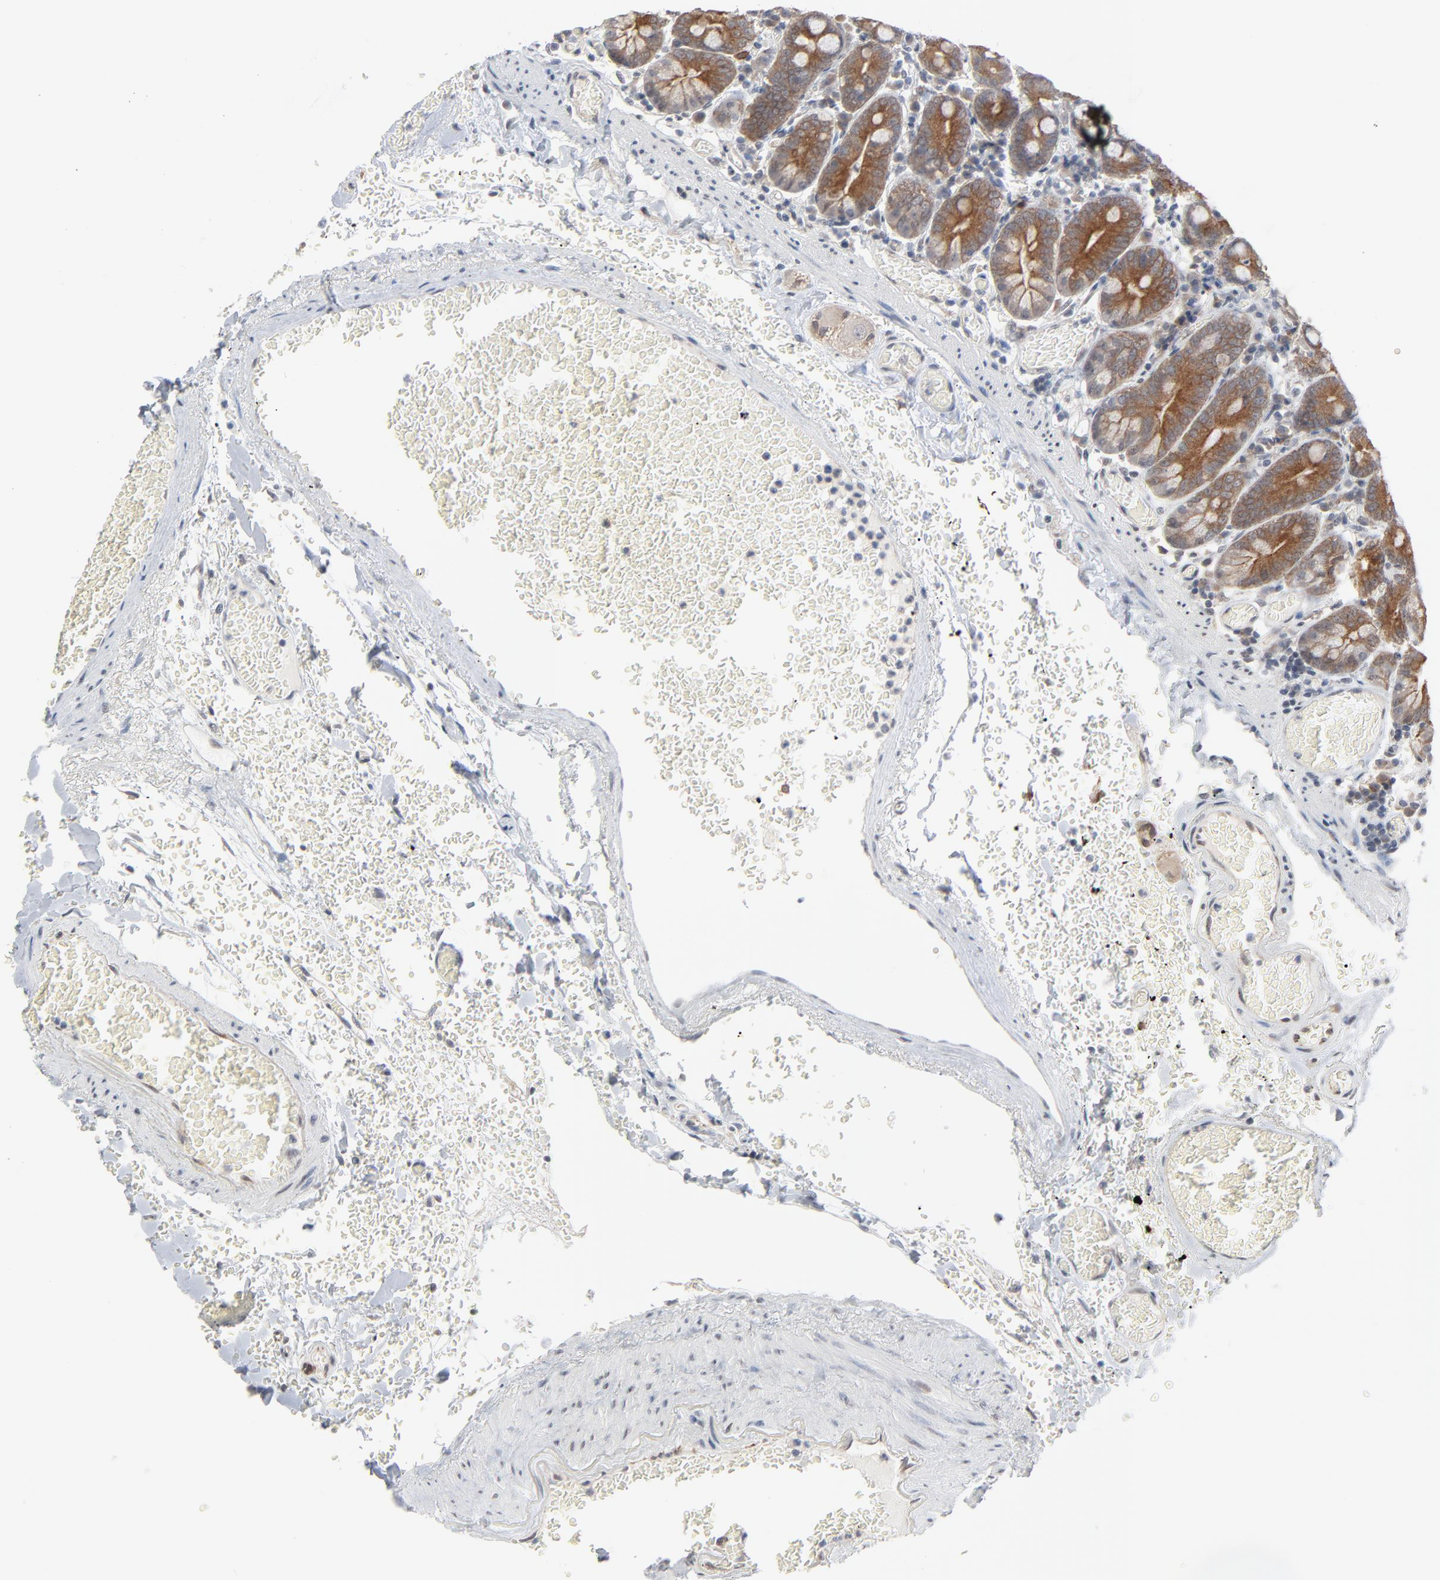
{"staining": {"intensity": "strong", "quantity": ">75%", "location": "cytoplasmic/membranous"}, "tissue": "small intestine", "cell_type": "Glandular cells", "image_type": "normal", "snomed": [{"axis": "morphology", "description": "Normal tissue, NOS"}, {"axis": "topography", "description": "Small intestine"}], "caption": "Glandular cells demonstrate strong cytoplasmic/membranous positivity in about >75% of cells in normal small intestine. The staining was performed using DAB to visualize the protein expression in brown, while the nuclei were stained in blue with hematoxylin (Magnification: 20x).", "gene": "ITPR3", "patient": {"sex": "male", "age": 71}}